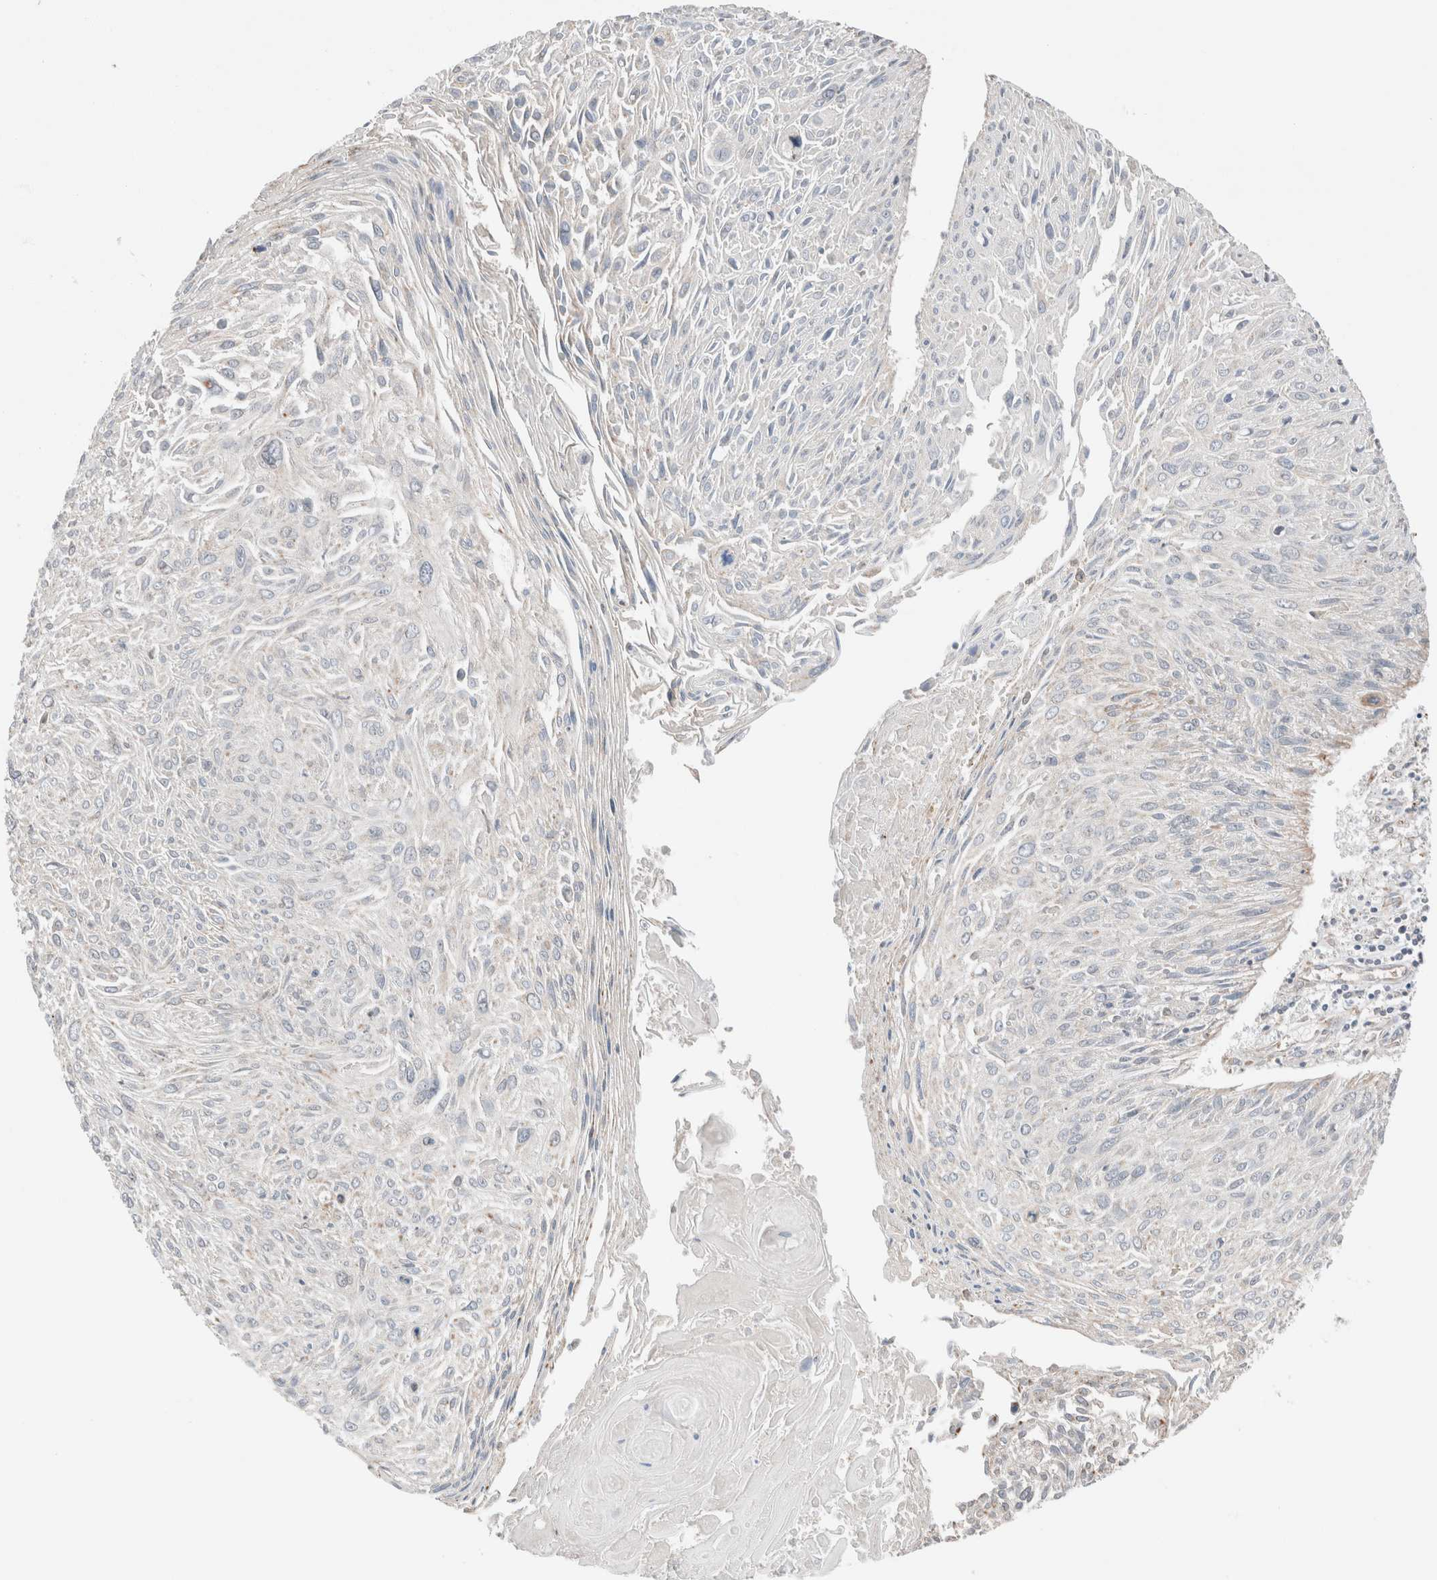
{"staining": {"intensity": "negative", "quantity": "none", "location": "none"}, "tissue": "cervical cancer", "cell_type": "Tumor cells", "image_type": "cancer", "snomed": [{"axis": "morphology", "description": "Squamous cell carcinoma, NOS"}, {"axis": "topography", "description": "Cervix"}], "caption": "Immunohistochemistry (IHC) of cervical squamous cell carcinoma demonstrates no expression in tumor cells.", "gene": "PCM1", "patient": {"sex": "female", "age": 51}}